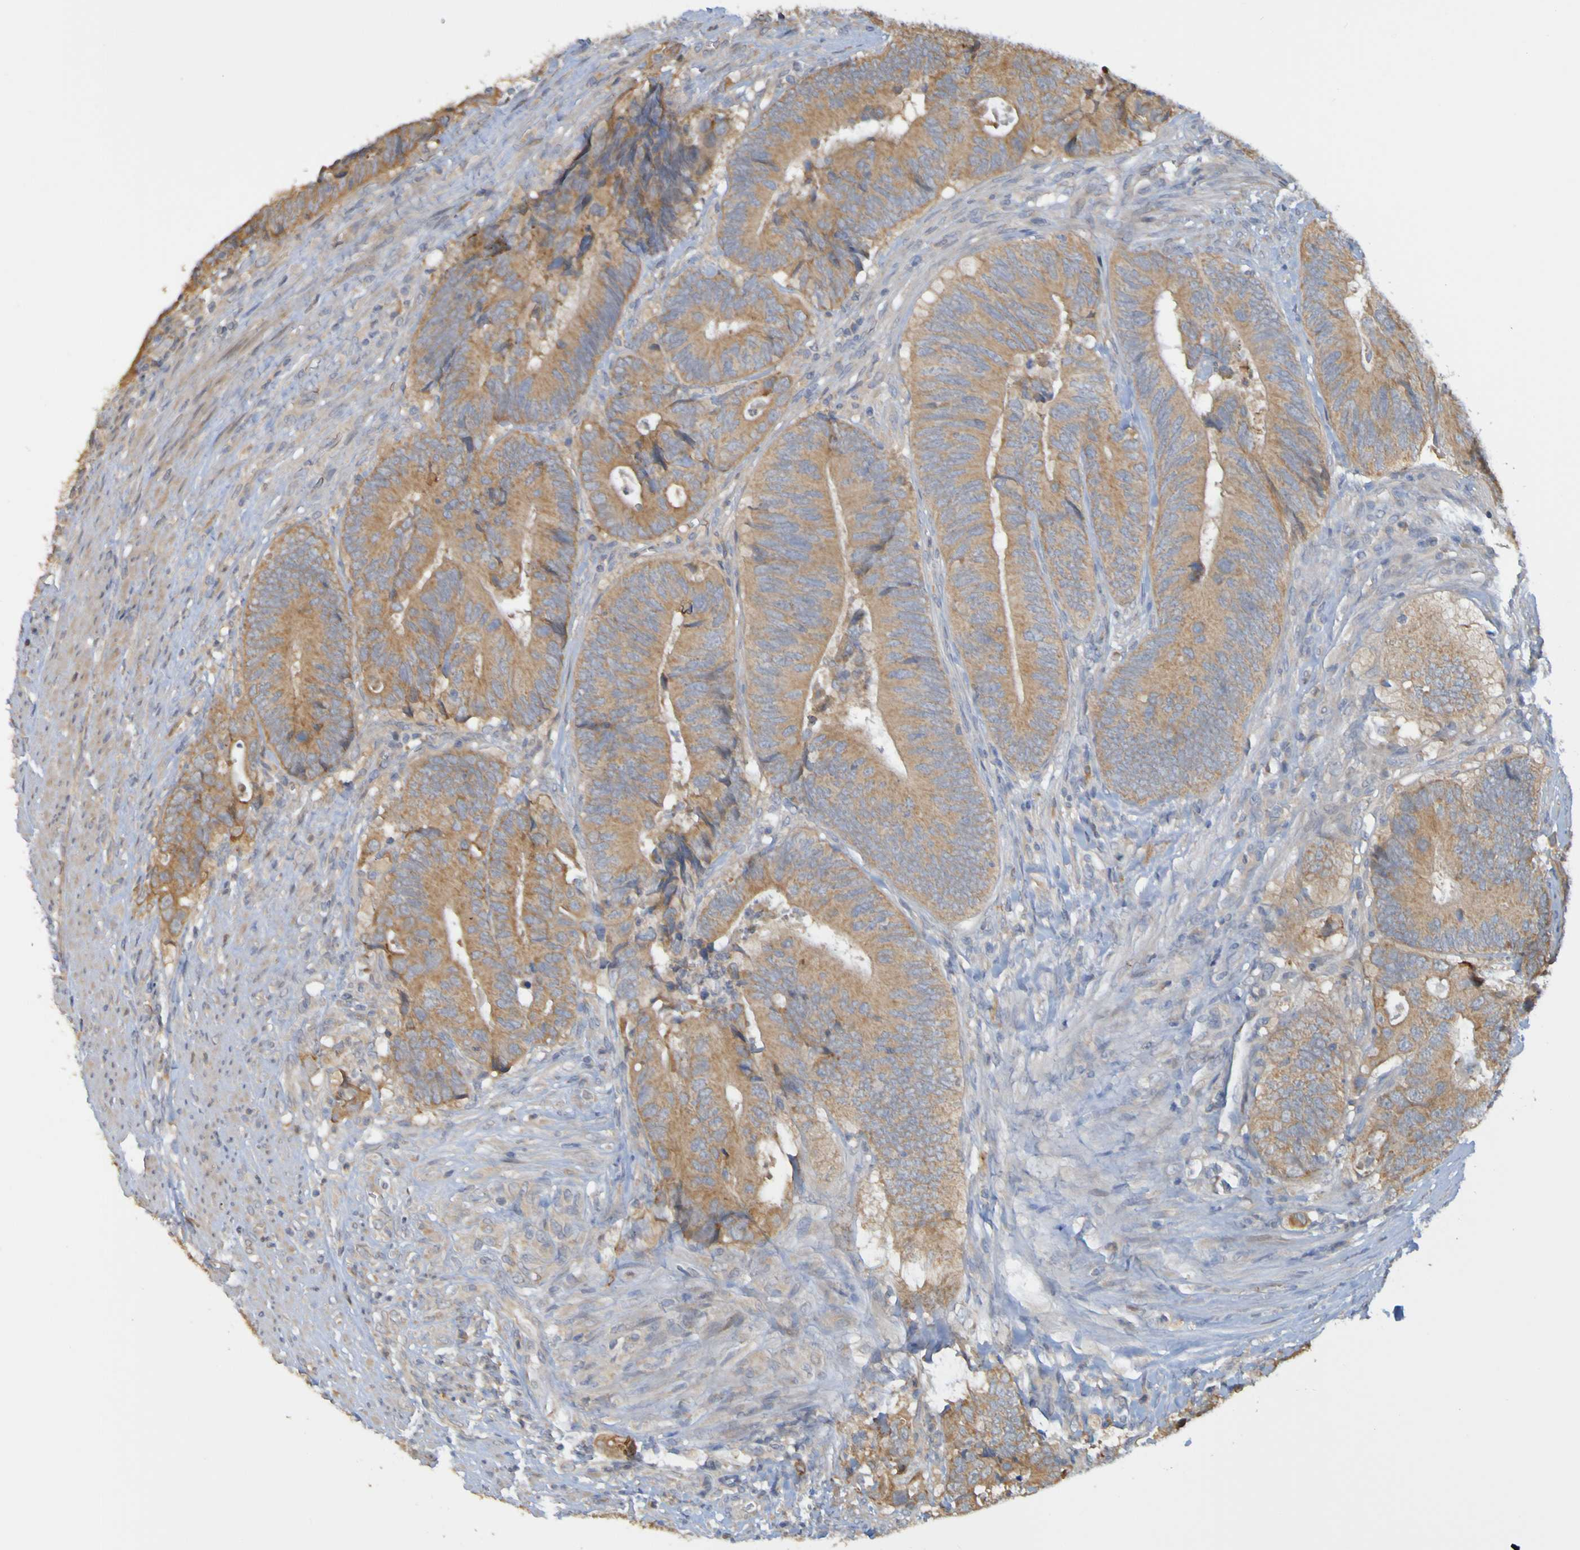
{"staining": {"intensity": "moderate", "quantity": ">75%", "location": "cytoplasmic/membranous"}, "tissue": "colorectal cancer", "cell_type": "Tumor cells", "image_type": "cancer", "snomed": [{"axis": "morphology", "description": "Normal tissue, NOS"}, {"axis": "morphology", "description": "Adenocarcinoma, NOS"}, {"axis": "topography", "description": "Colon"}], "caption": "Human colorectal cancer stained for a protein (brown) displays moderate cytoplasmic/membranous positive positivity in approximately >75% of tumor cells.", "gene": "NAV2", "patient": {"sex": "male", "age": 56}}